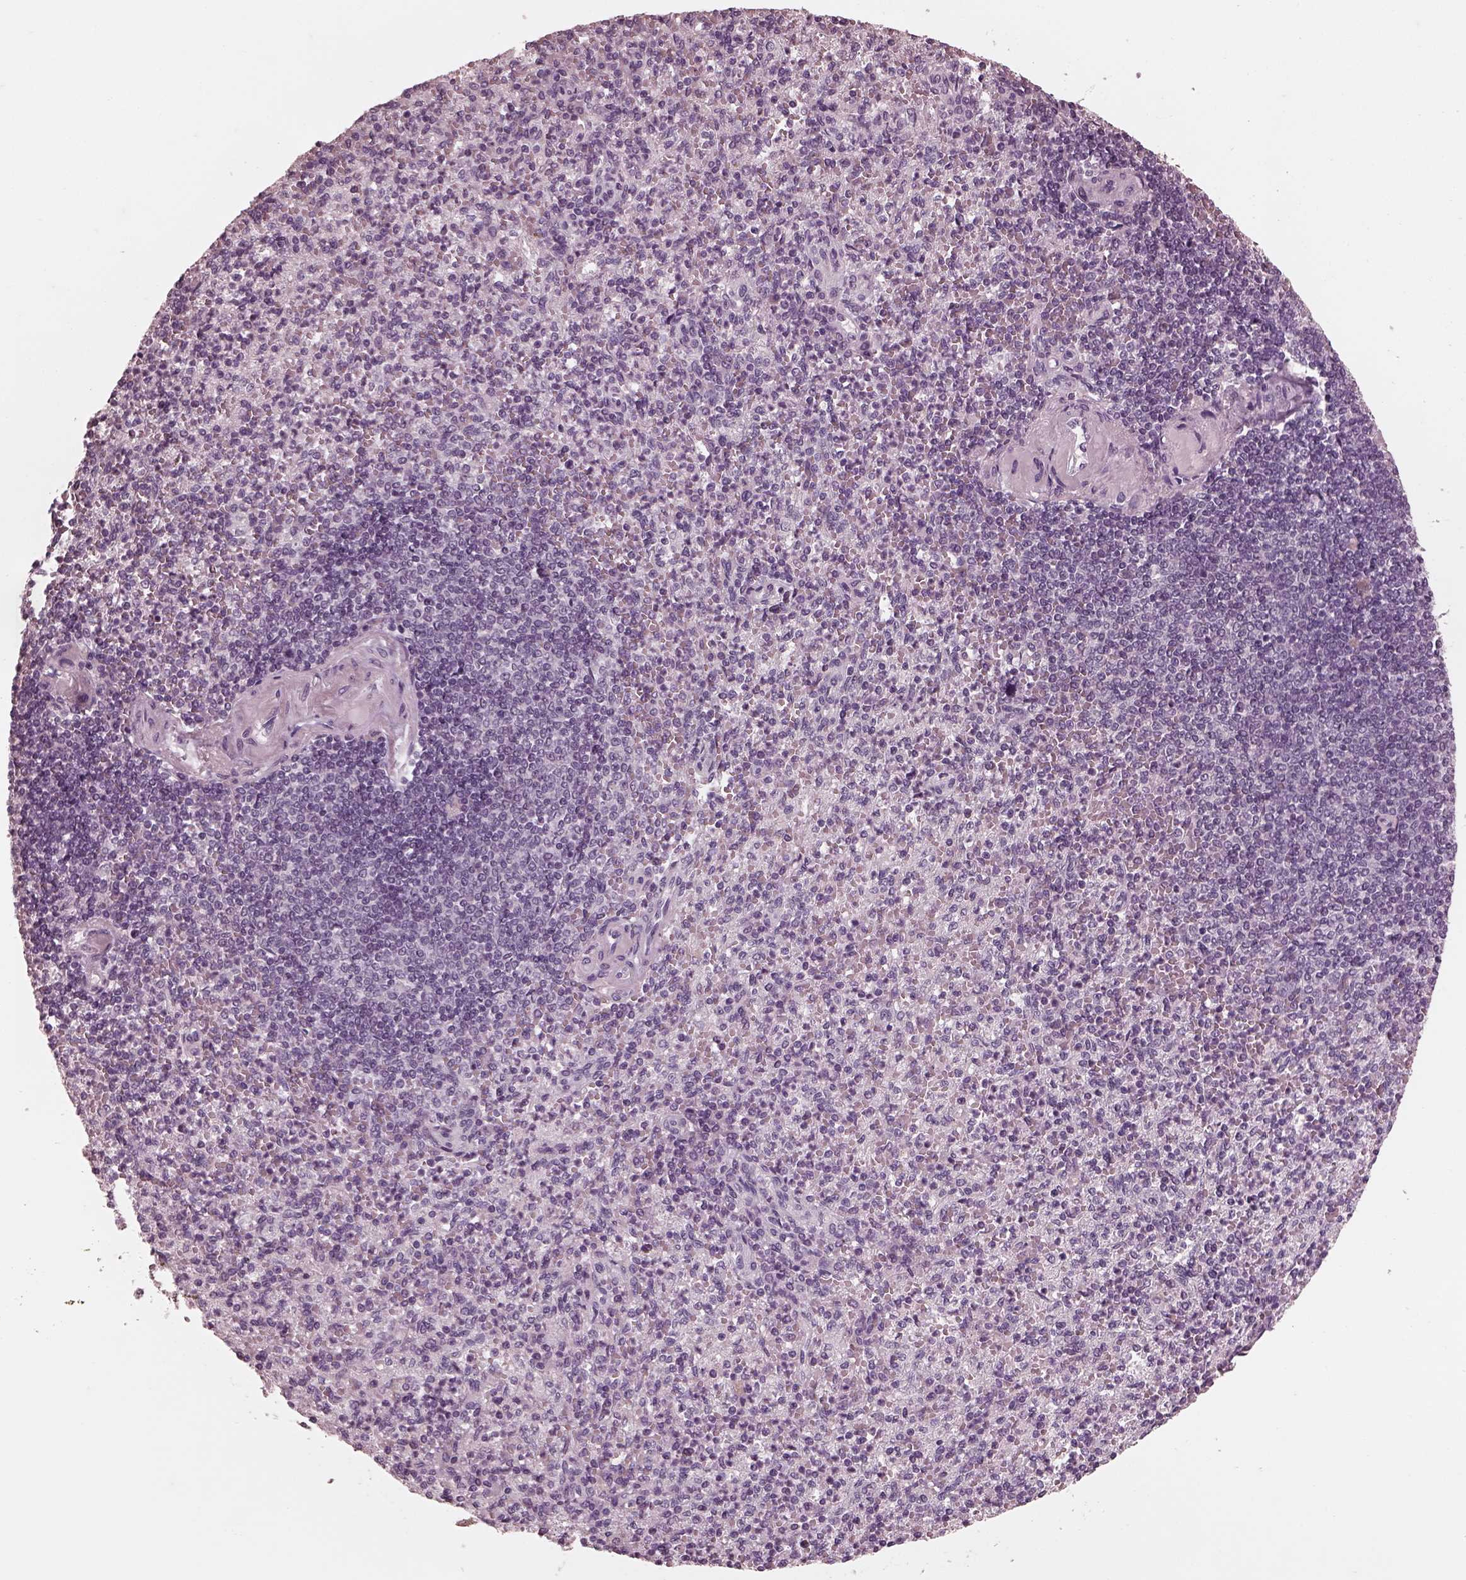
{"staining": {"intensity": "negative", "quantity": "none", "location": "none"}, "tissue": "spleen", "cell_type": "Cells in red pulp", "image_type": "normal", "snomed": [{"axis": "morphology", "description": "Normal tissue, NOS"}, {"axis": "topography", "description": "Spleen"}], "caption": "This photomicrograph is of normal spleen stained with IHC to label a protein in brown with the nuclei are counter-stained blue. There is no staining in cells in red pulp.", "gene": "CGA", "patient": {"sex": "female", "age": 74}}